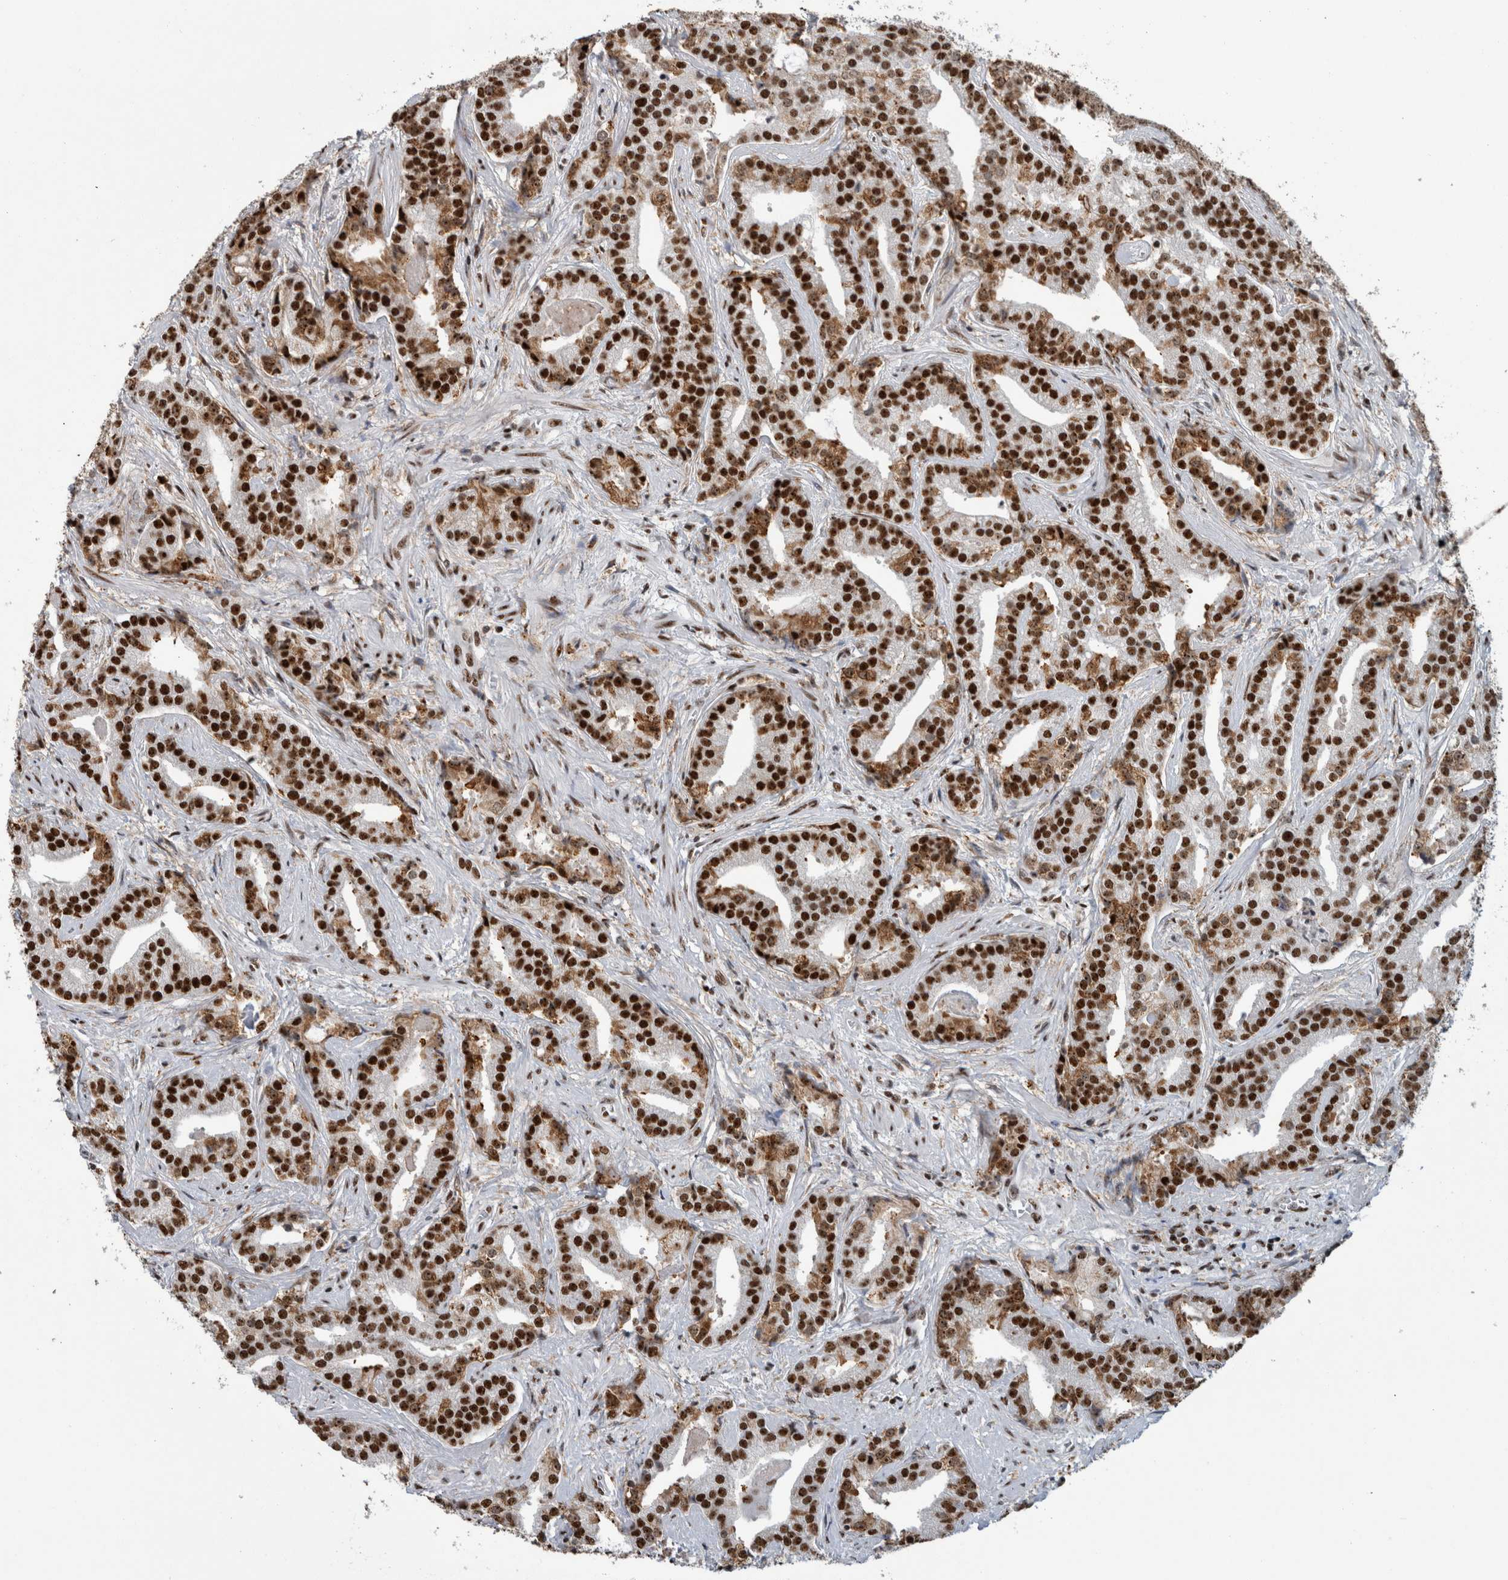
{"staining": {"intensity": "strong", "quantity": ">75%", "location": "cytoplasmic/membranous,nuclear"}, "tissue": "prostate cancer", "cell_type": "Tumor cells", "image_type": "cancer", "snomed": [{"axis": "morphology", "description": "Adenocarcinoma, Low grade"}, {"axis": "topography", "description": "Prostate"}], "caption": "Human prostate cancer (low-grade adenocarcinoma) stained with a protein marker shows strong staining in tumor cells.", "gene": "NCL", "patient": {"sex": "male", "age": 67}}